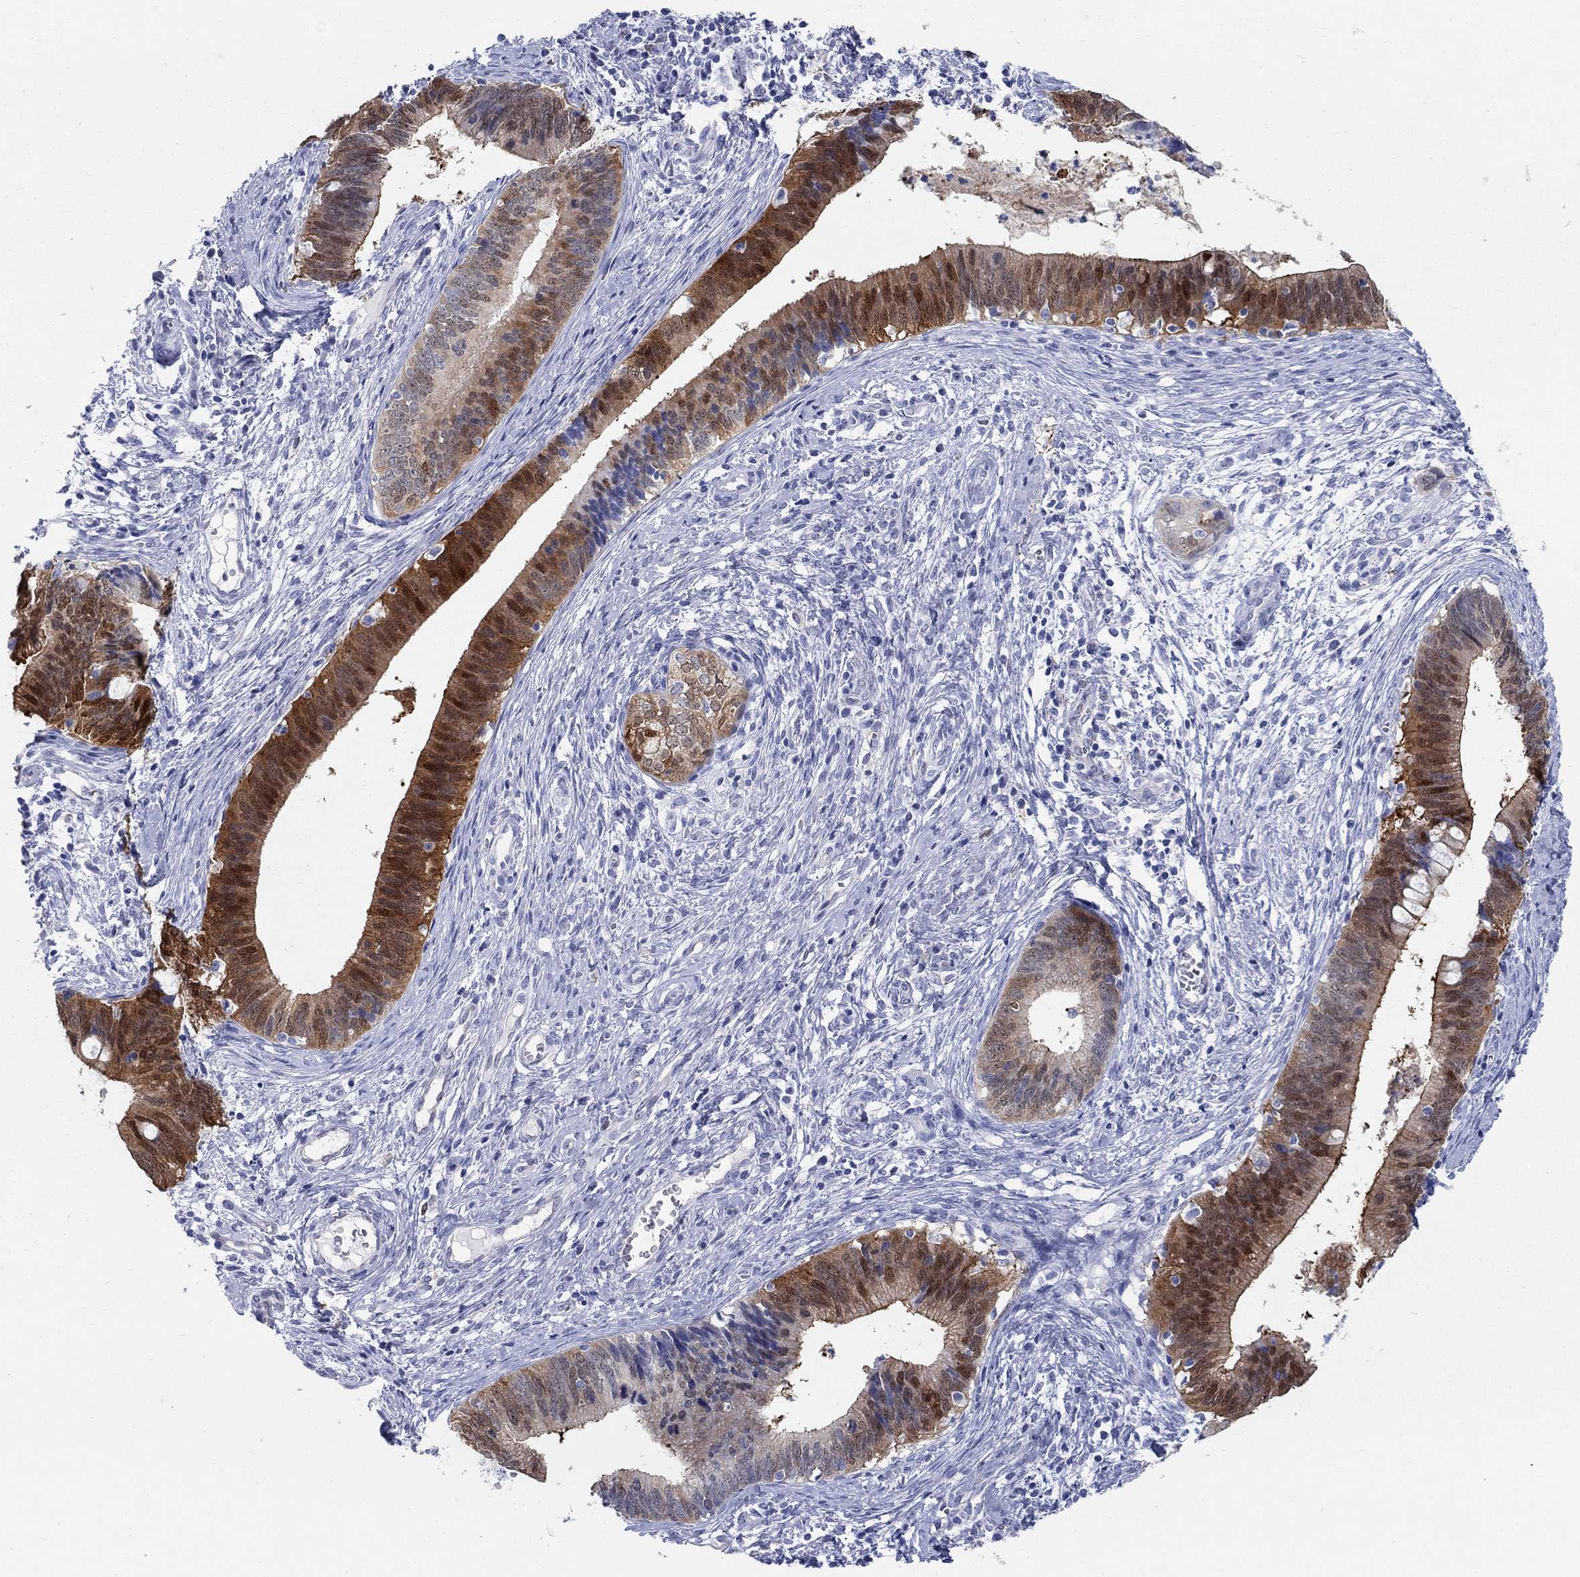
{"staining": {"intensity": "strong", "quantity": "25%-75%", "location": "cytoplasmic/membranous"}, "tissue": "cervical cancer", "cell_type": "Tumor cells", "image_type": "cancer", "snomed": [{"axis": "morphology", "description": "Adenocarcinoma, NOS"}, {"axis": "topography", "description": "Cervix"}], "caption": "A photomicrograph showing strong cytoplasmic/membranous positivity in approximately 25%-75% of tumor cells in adenocarcinoma (cervical), as visualized by brown immunohistochemical staining.", "gene": "AKR1C2", "patient": {"sex": "female", "age": 42}}